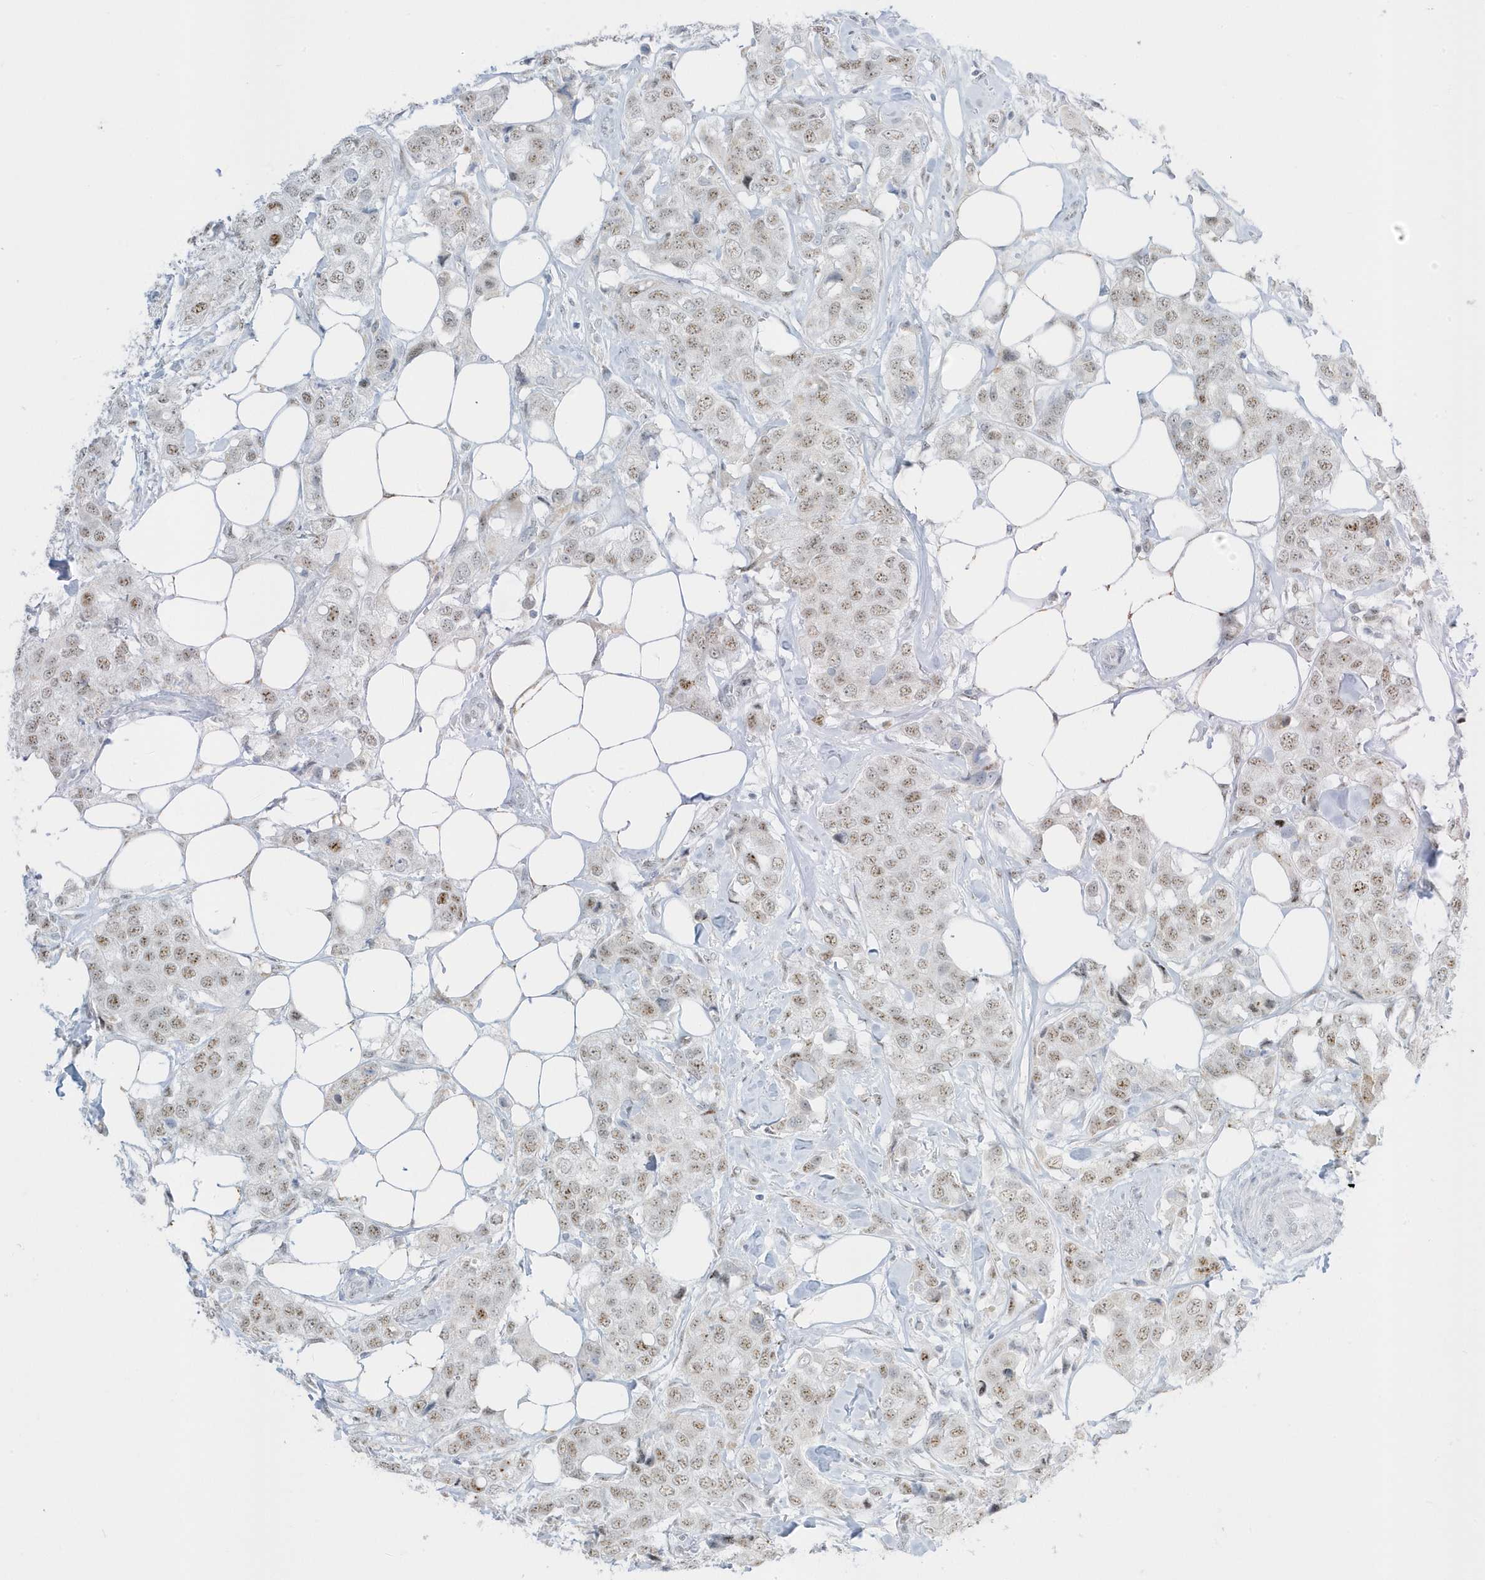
{"staining": {"intensity": "weak", "quantity": ">75%", "location": "nuclear"}, "tissue": "breast cancer", "cell_type": "Tumor cells", "image_type": "cancer", "snomed": [{"axis": "morphology", "description": "Duct carcinoma"}, {"axis": "topography", "description": "Breast"}], "caption": "Approximately >75% of tumor cells in breast cancer (intraductal carcinoma) show weak nuclear protein staining as visualized by brown immunohistochemical staining.", "gene": "PLEKHN1", "patient": {"sex": "female", "age": 80}}